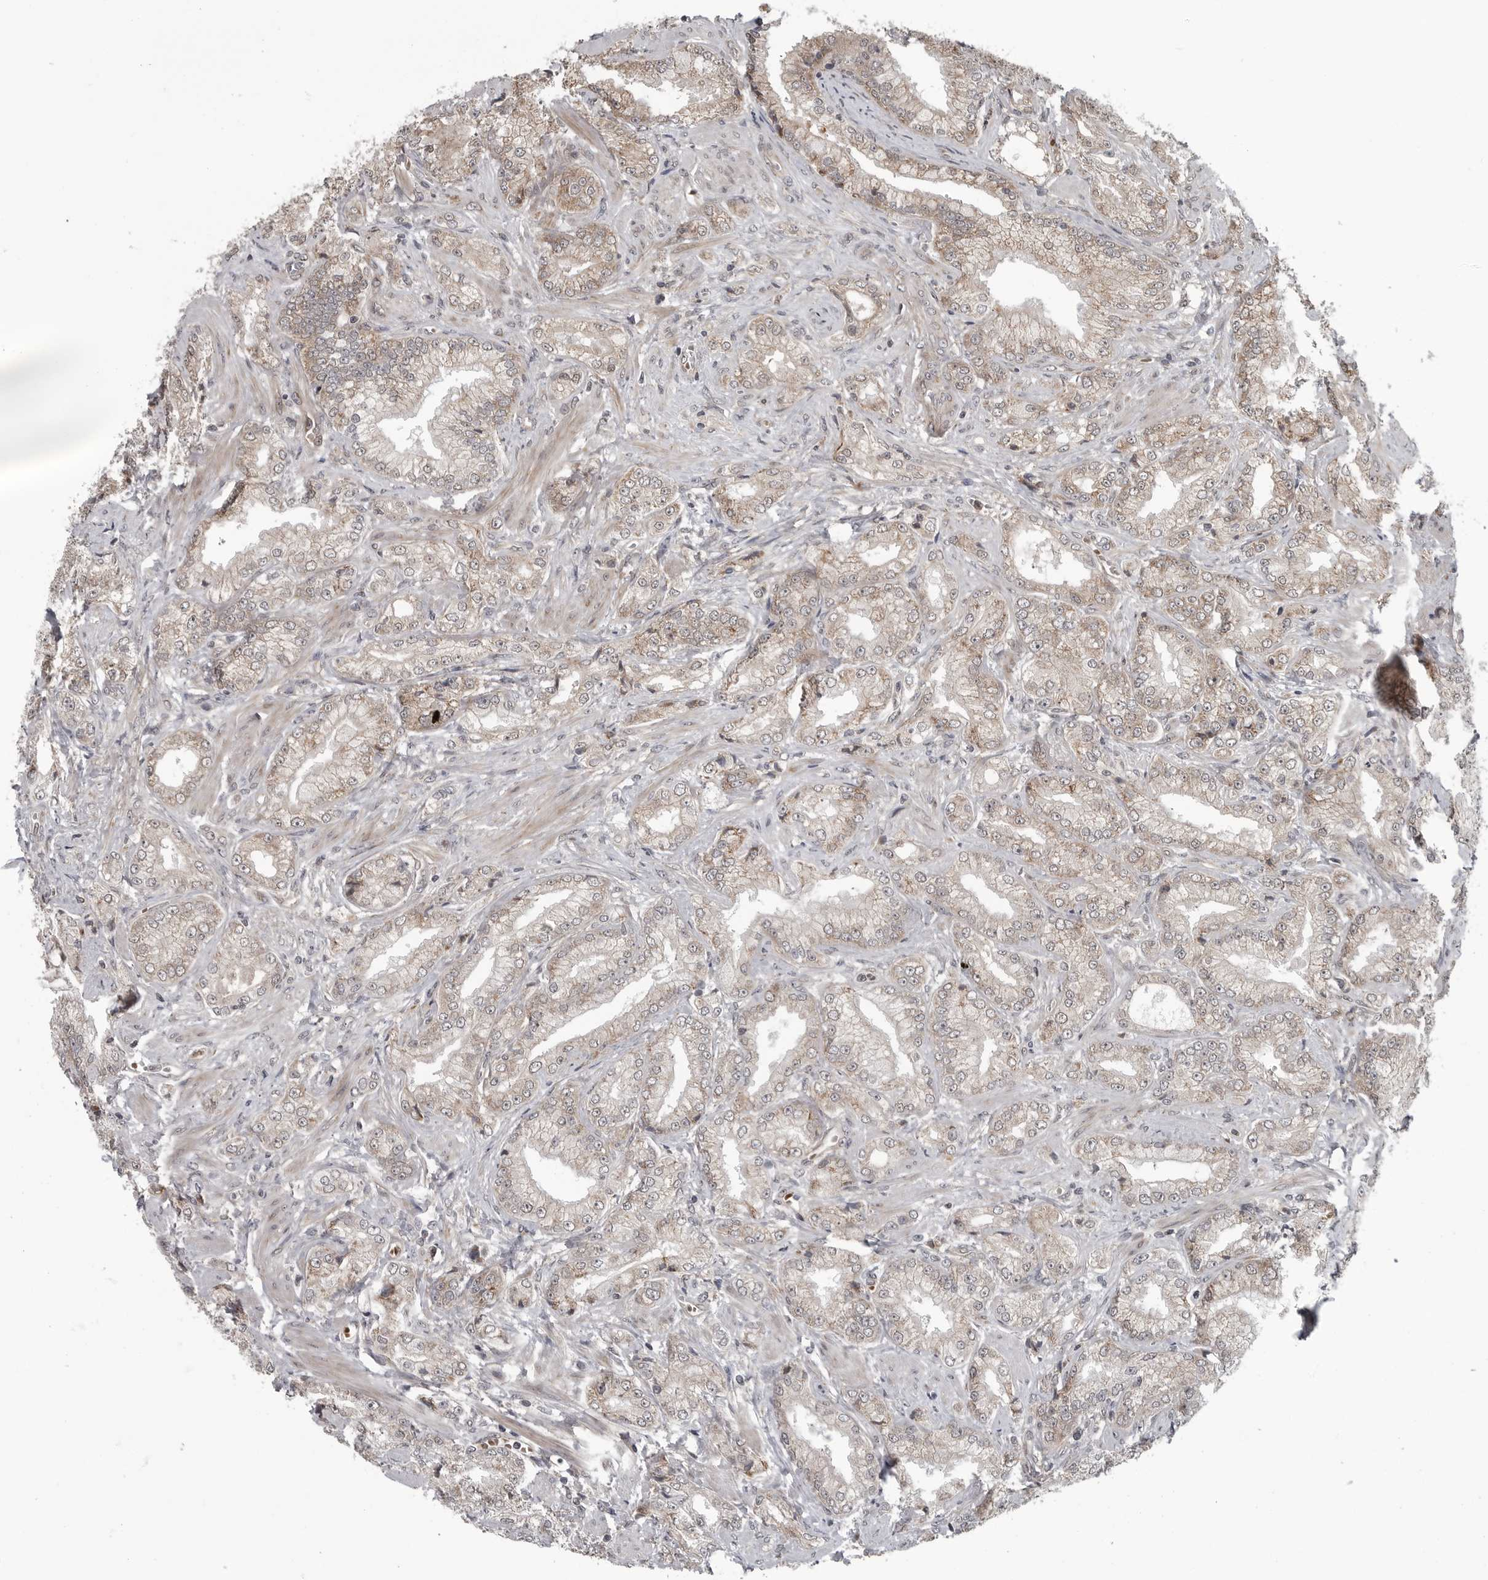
{"staining": {"intensity": "weak", "quantity": "25%-75%", "location": "cytoplasmic/membranous"}, "tissue": "prostate cancer", "cell_type": "Tumor cells", "image_type": "cancer", "snomed": [{"axis": "morphology", "description": "Adenocarcinoma, Low grade"}, {"axis": "topography", "description": "Prostate"}], "caption": "This micrograph reveals IHC staining of human prostate cancer (adenocarcinoma (low-grade)), with low weak cytoplasmic/membranous positivity in approximately 25%-75% of tumor cells.", "gene": "FAAP100", "patient": {"sex": "male", "age": 62}}